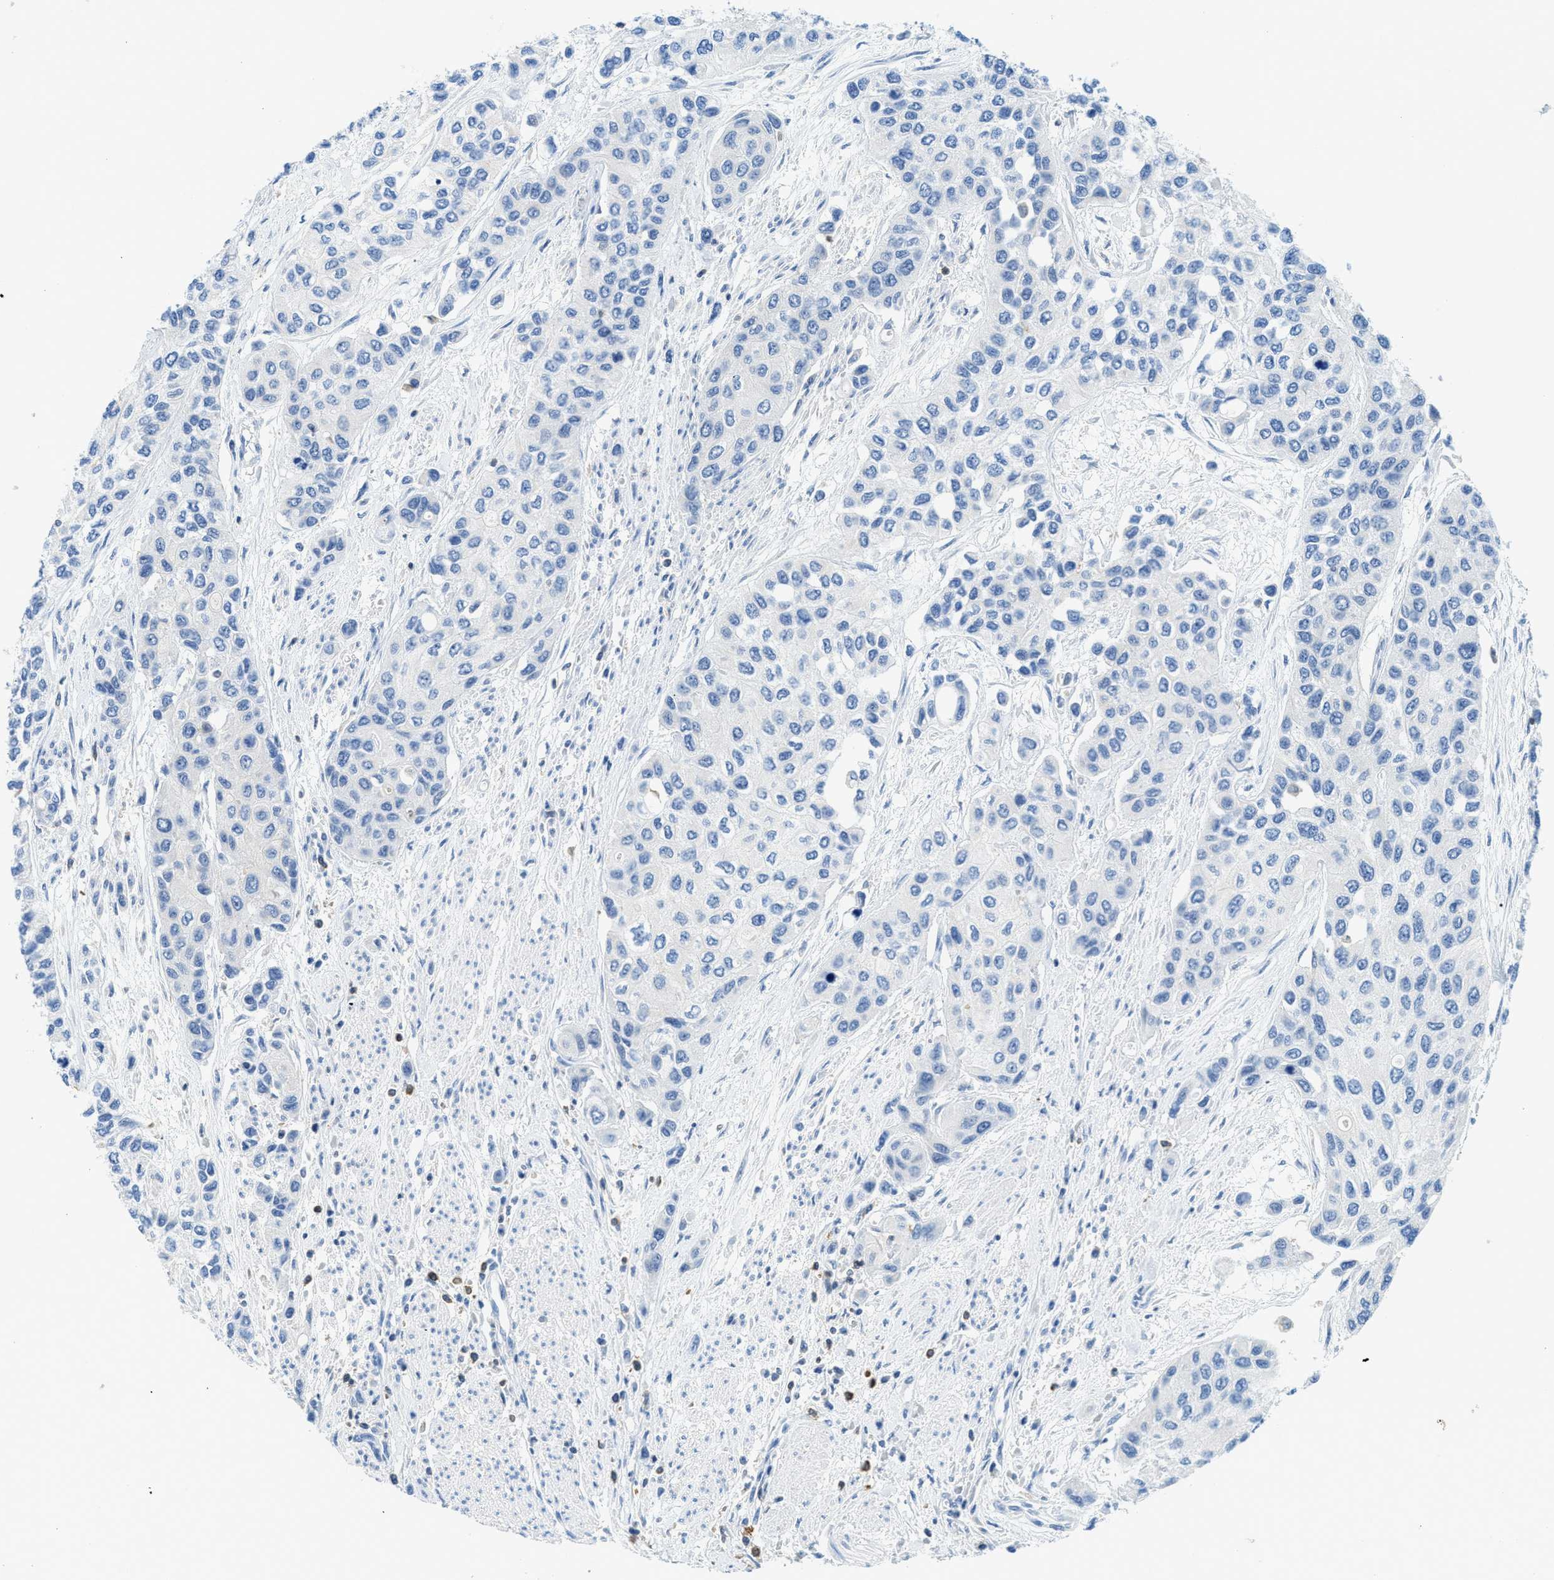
{"staining": {"intensity": "negative", "quantity": "none", "location": "none"}, "tissue": "urothelial cancer", "cell_type": "Tumor cells", "image_type": "cancer", "snomed": [{"axis": "morphology", "description": "Urothelial carcinoma, High grade"}, {"axis": "topography", "description": "Urinary bladder"}], "caption": "Immunohistochemistry micrograph of neoplastic tissue: human urothelial carcinoma (high-grade) stained with DAB (3,3'-diaminobenzidine) exhibits no significant protein expression in tumor cells.", "gene": "FAM151A", "patient": {"sex": "female", "age": 56}}